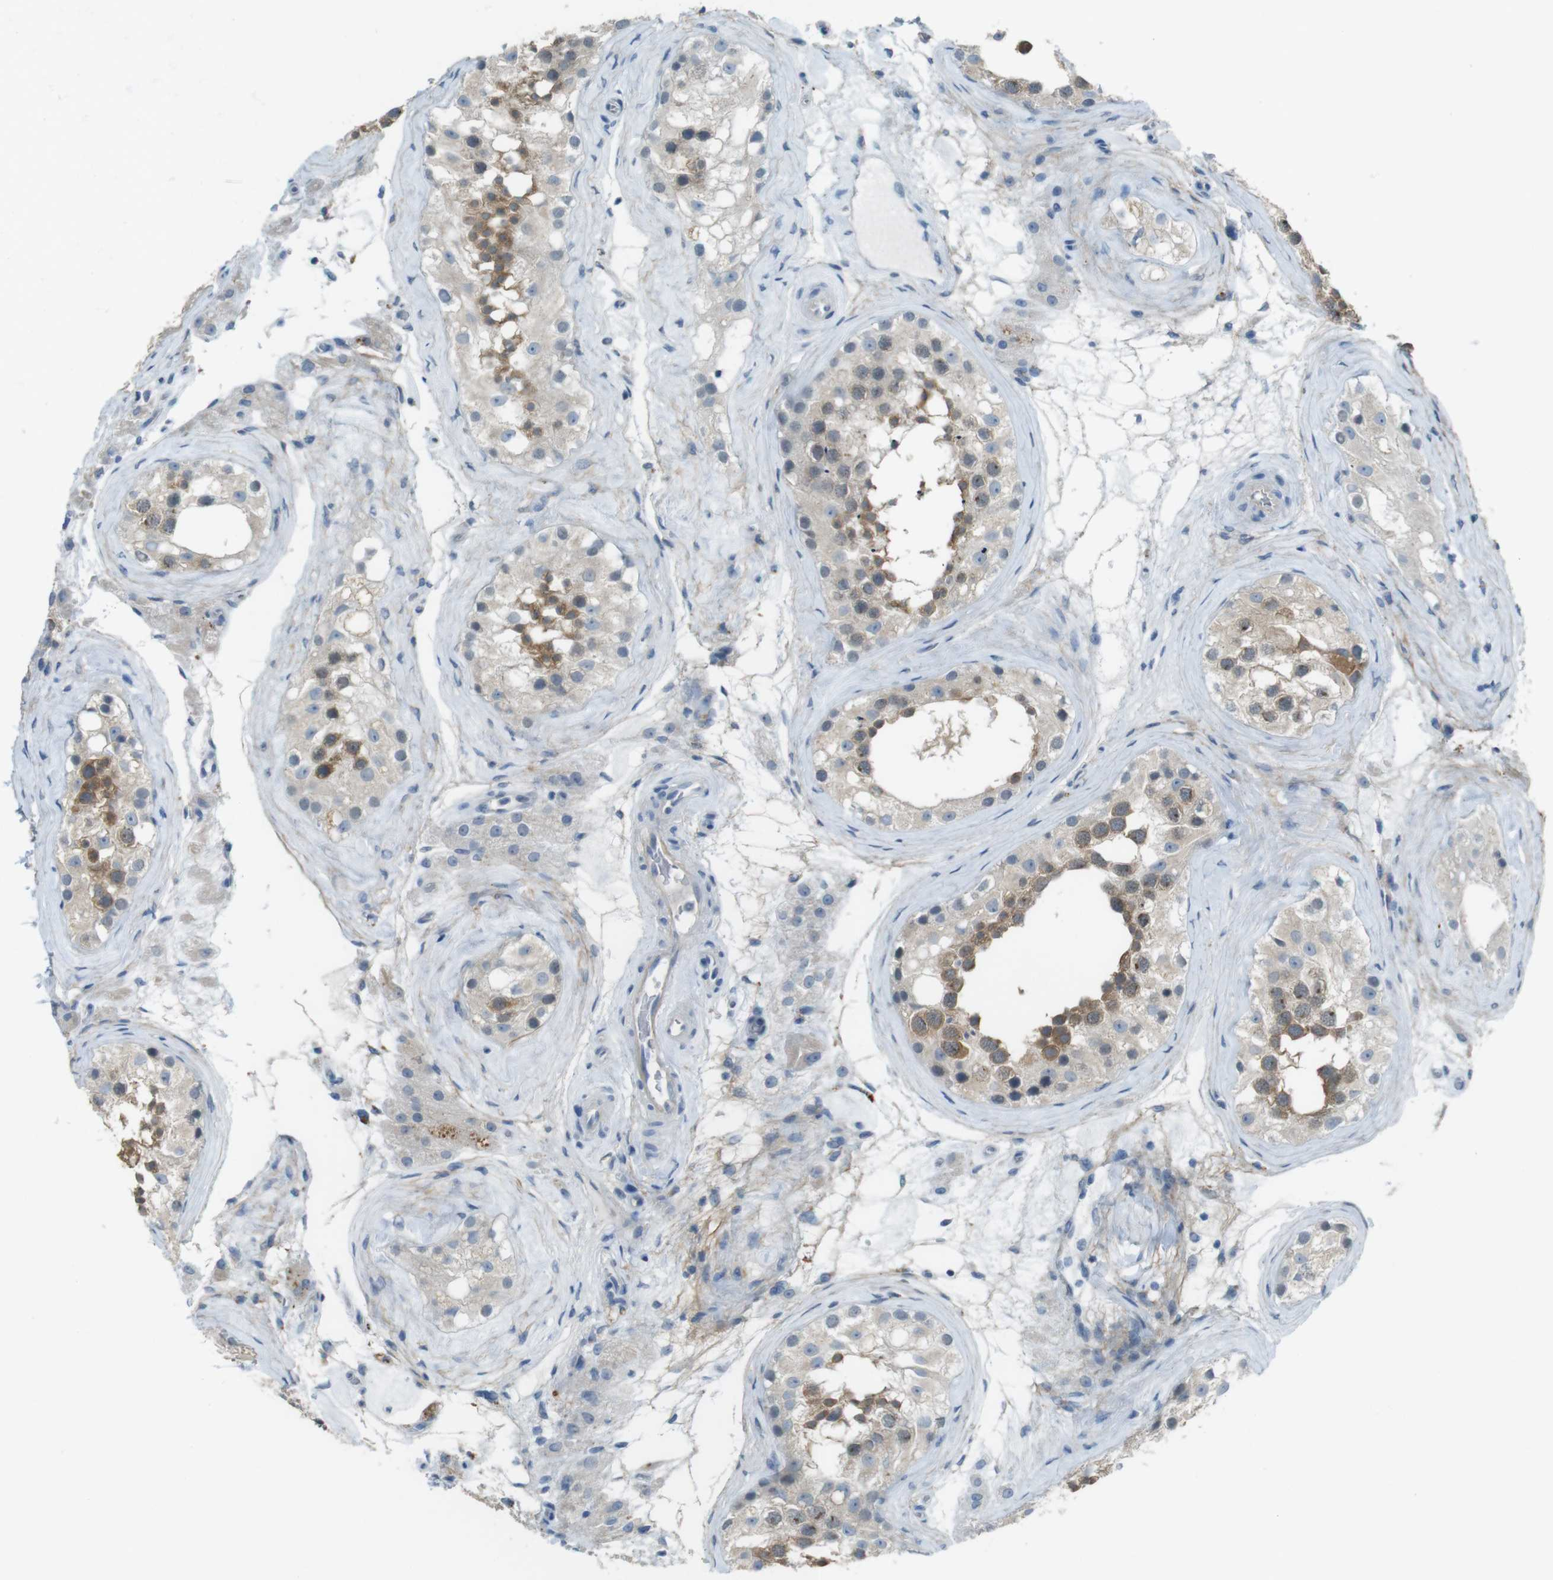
{"staining": {"intensity": "moderate", "quantity": ">75%", "location": "cytoplasmic/membranous,nuclear"}, "tissue": "testis", "cell_type": "Cells in seminiferous ducts", "image_type": "normal", "snomed": [{"axis": "morphology", "description": "Normal tissue, NOS"}, {"axis": "morphology", "description": "Seminoma, NOS"}, {"axis": "topography", "description": "Testis"}], "caption": "The immunohistochemical stain shows moderate cytoplasmic/membranous,nuclear positivity in cells in seminiferous ducts of normal testis.", "gene": "ENTPD7", "patient": {"sex": "male", "age": 71}}